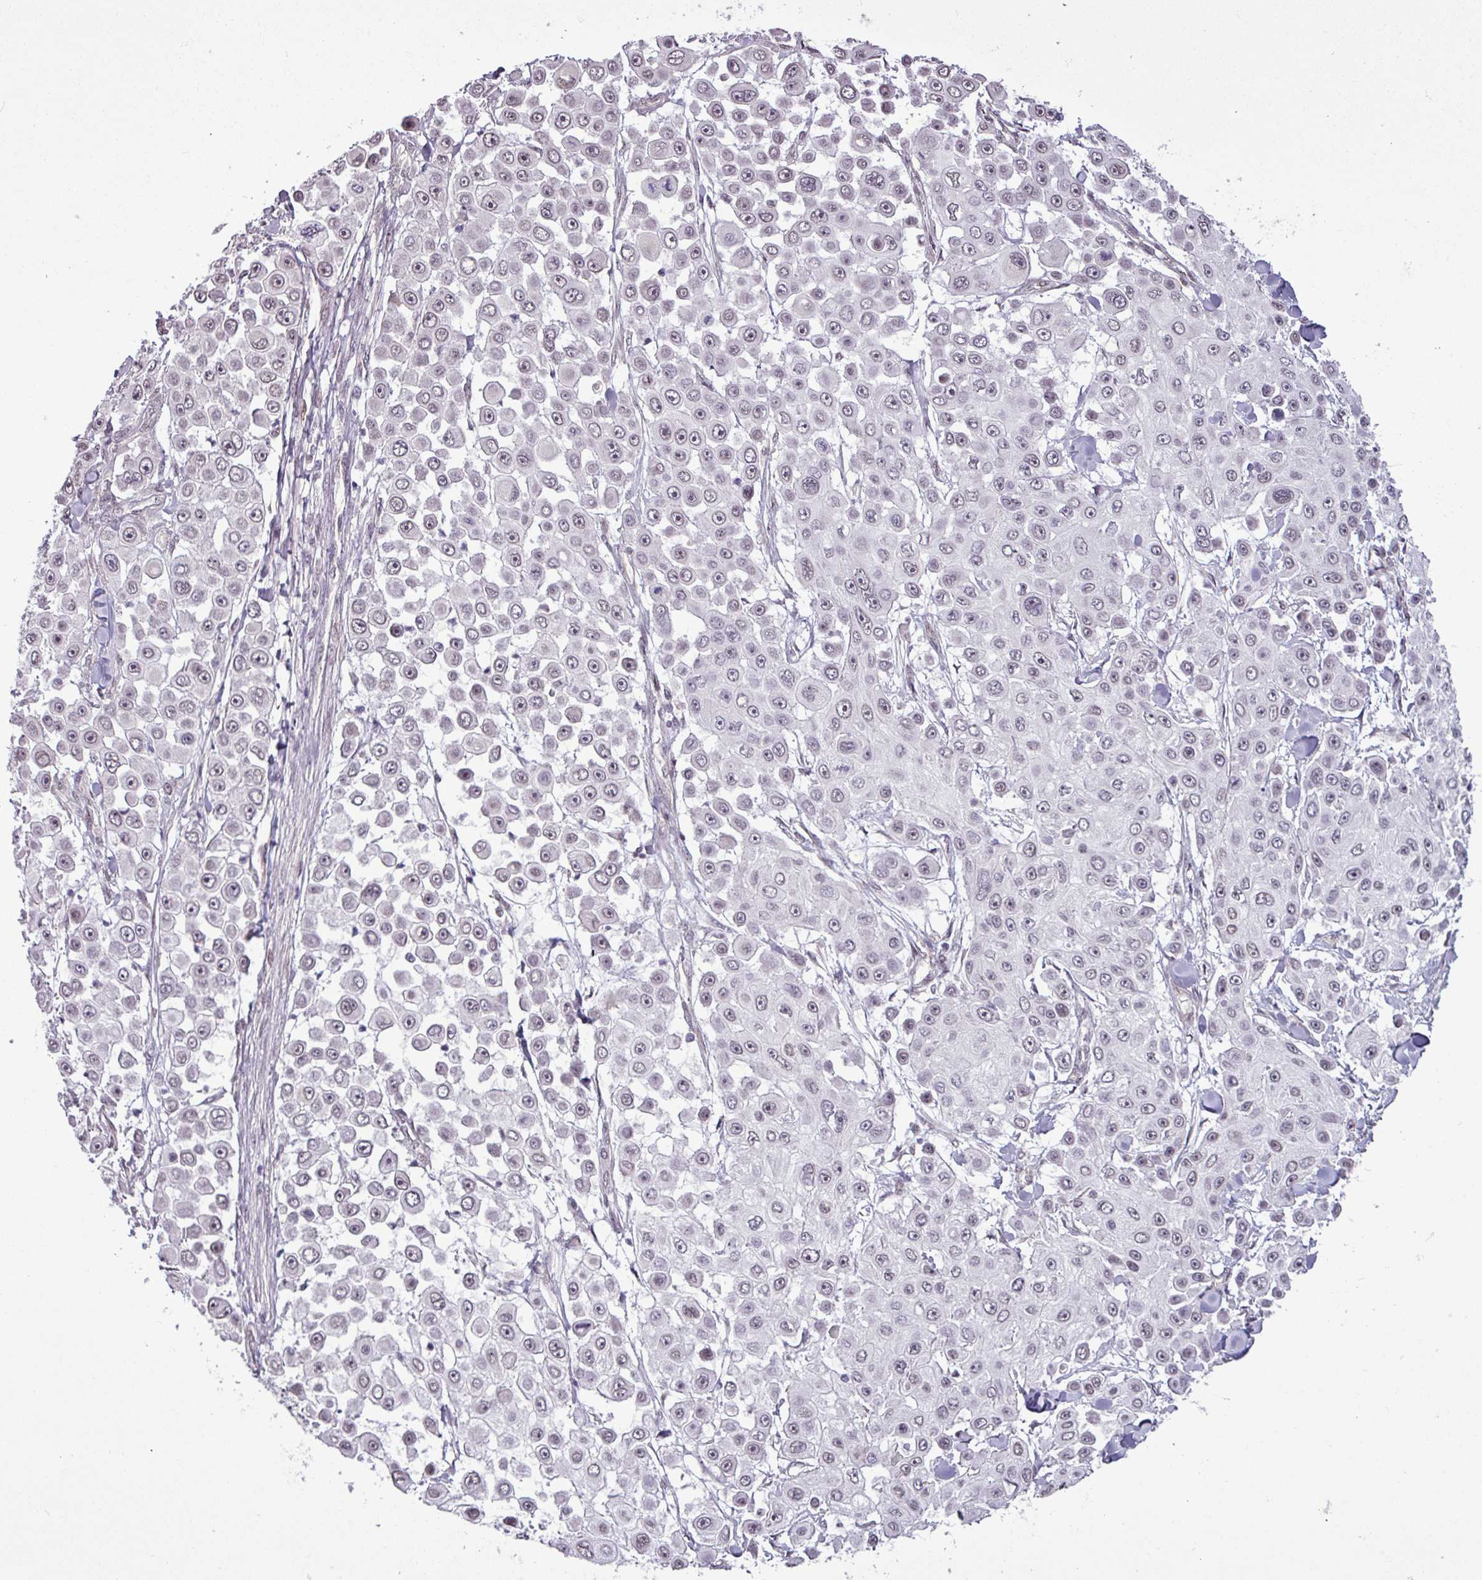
{"staining": {"intensity": "negative", "quantity": "none", "location": "none"}, "tissue": "skin cancer", "cell_type": "Tumor cells", "image_type": "cancer", "snomed": [{"axis": "morphology", "description": "Squamous cell carcinoma, NOS"}, {"axis": "topography", "description": "Skin"}], "caption": "Skin cancer was stained to show a protein in brown. There is no significant positivity in tumor cells.", "gene": "GPT2", "patient": {"sex": "male", "age": 67}}